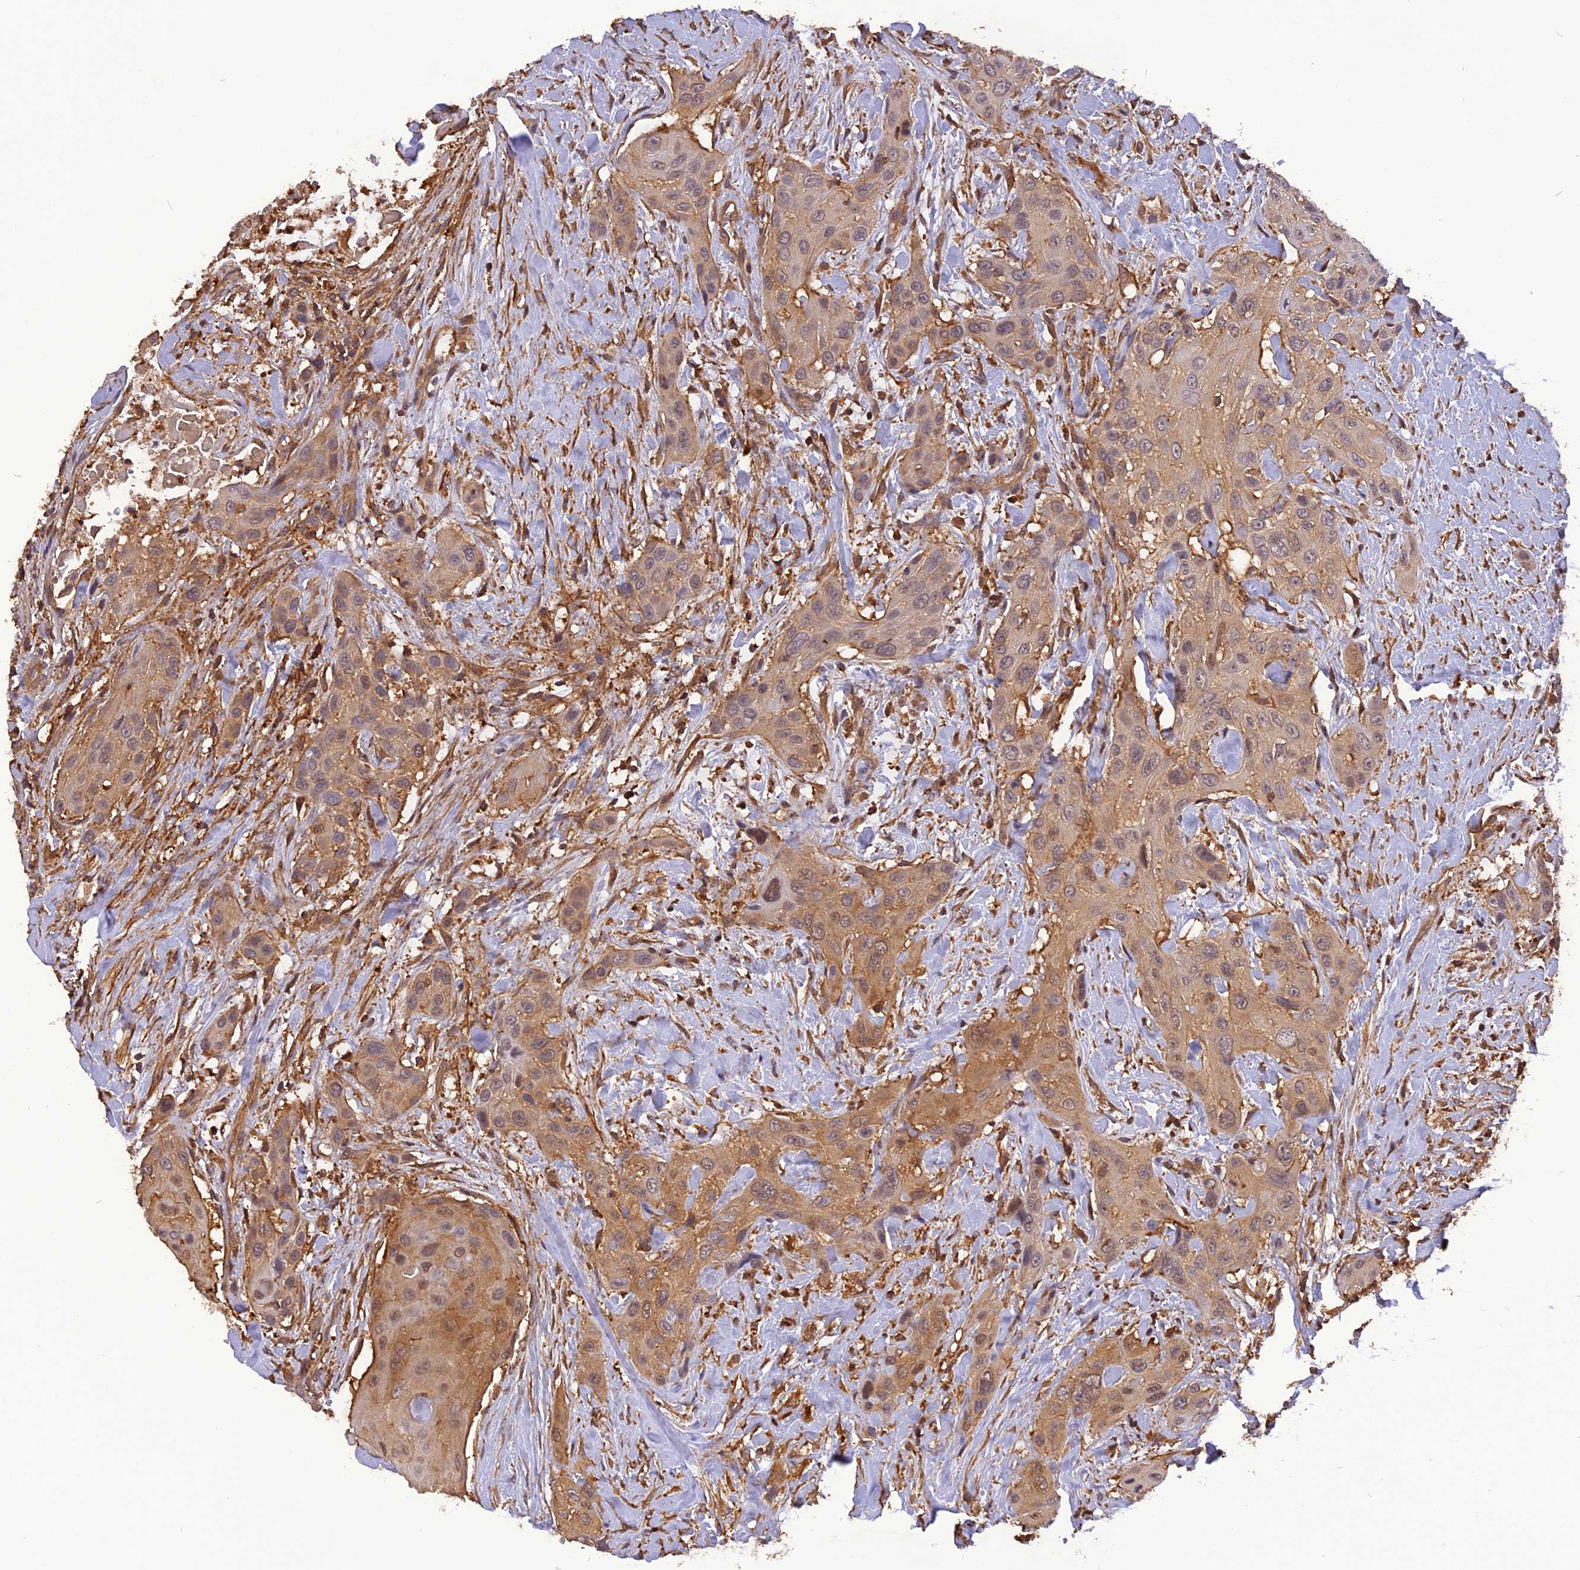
{"staining": {"intensity": "moderate", "quantity": ">75%", "location": "cytoplasmic/membranous"}, "tissue": "head and neck cancer", "cell_type": "Tumor cells", "image_type": "cancer", "snomed": [{"axis": "morphology", "description": "Squamous cell carcinoma, NOS"}, {"axis": "topography", "description": "Head-Neck"}], "caption": "Moderate cytoplasmic/membranous positivity is identified in approximately >75% of tumor cells in head and neck squamous cell carcinoma.", "gene": "STOML1", "patient": {"sex": "male", "age": 81}}